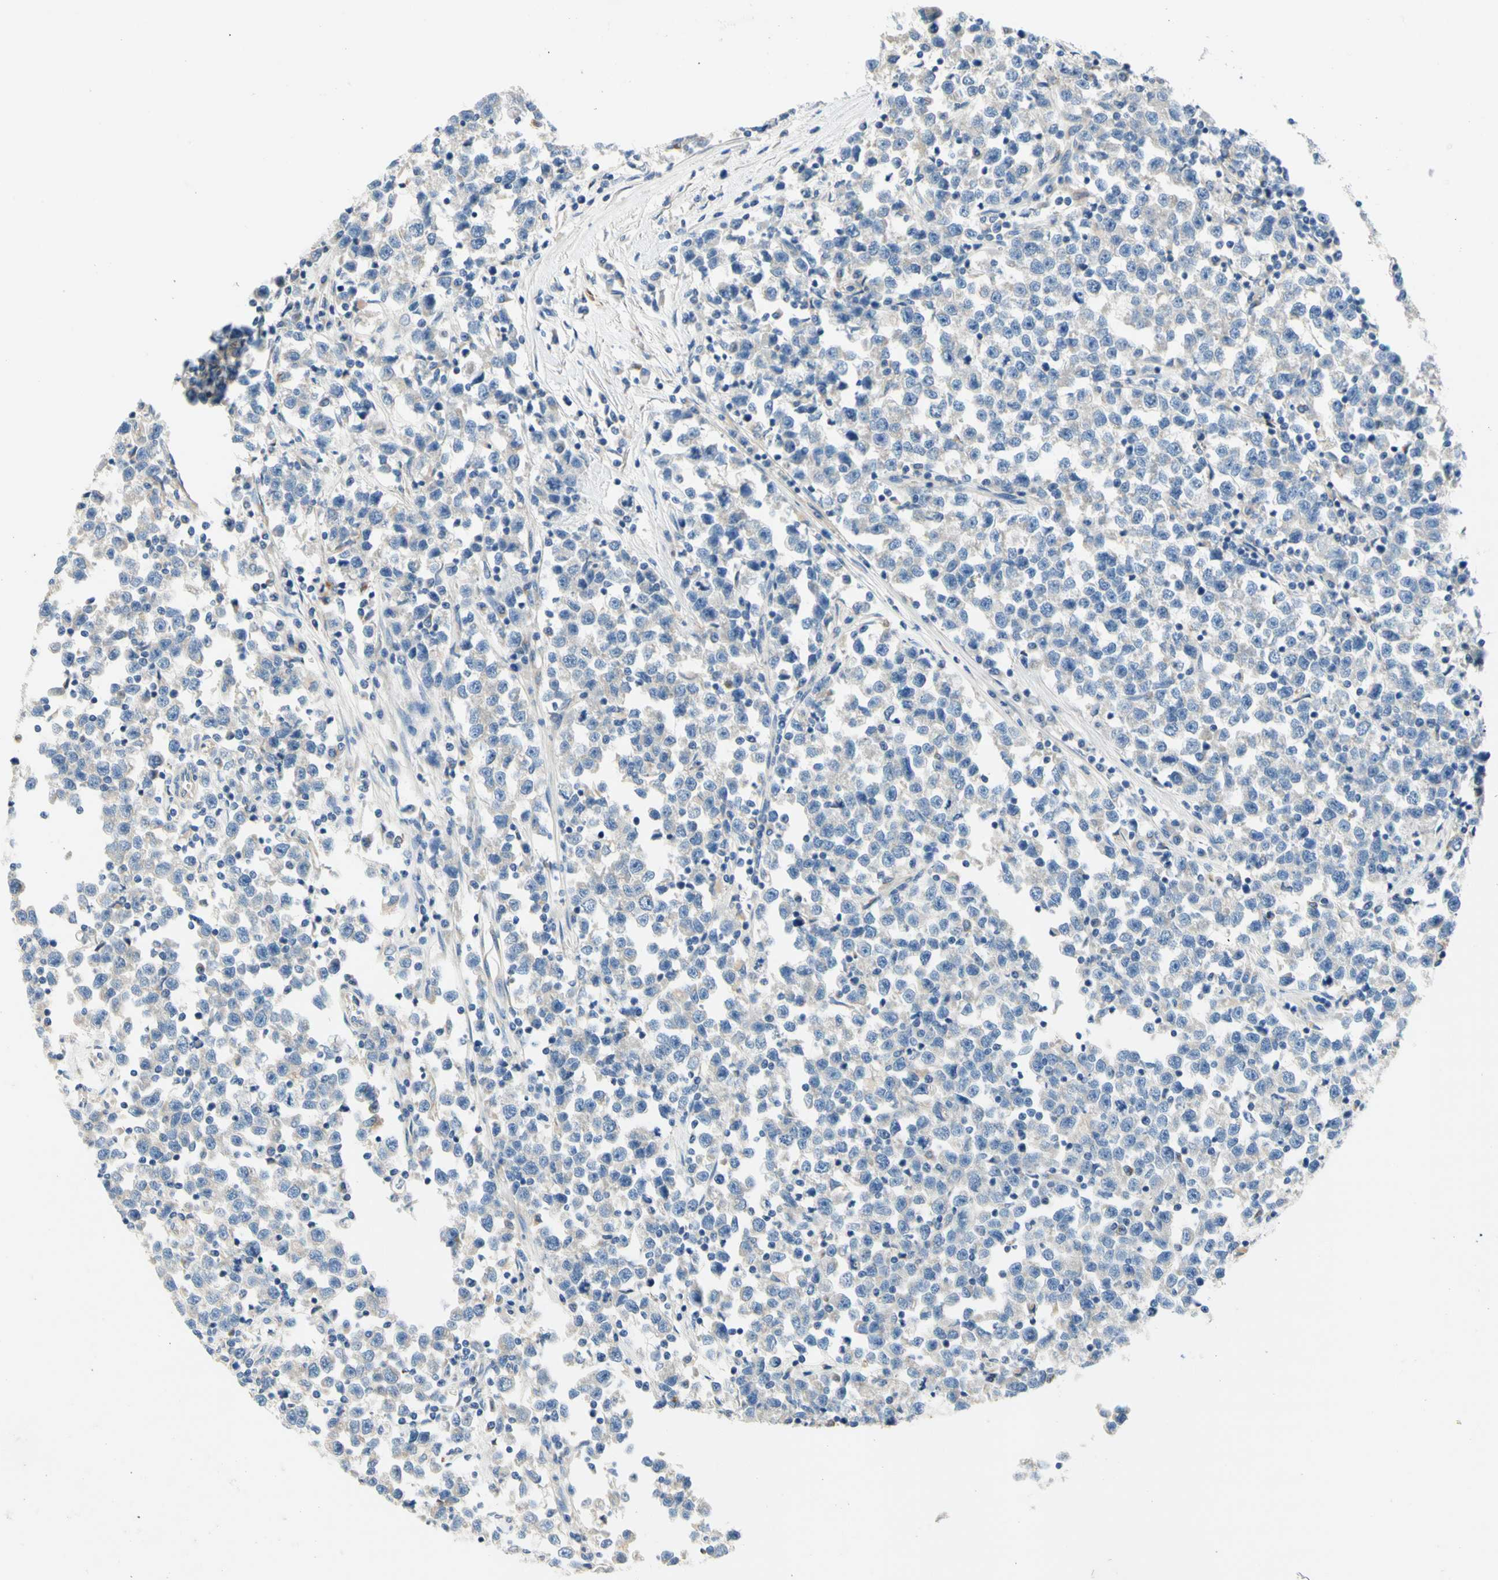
{"staining": {"intensity": "weak", "quantity": ">75%", "location": "cytoplasmic/membranous"}, "tissue": "testis cancer", "cell_type": "Tumor cells", "image_type": "cancer", "snomed": [{"axis": "morphology", "description": "Seminoma, NOS"}, {"axis": "topography", "description": "Testis"}], "caption": "Human seminoma (testis) stained with a protein marker demonstrates weak staining in tumor cells.", "gene": "F3", "patient": {"sex": "male", "age": 43}}